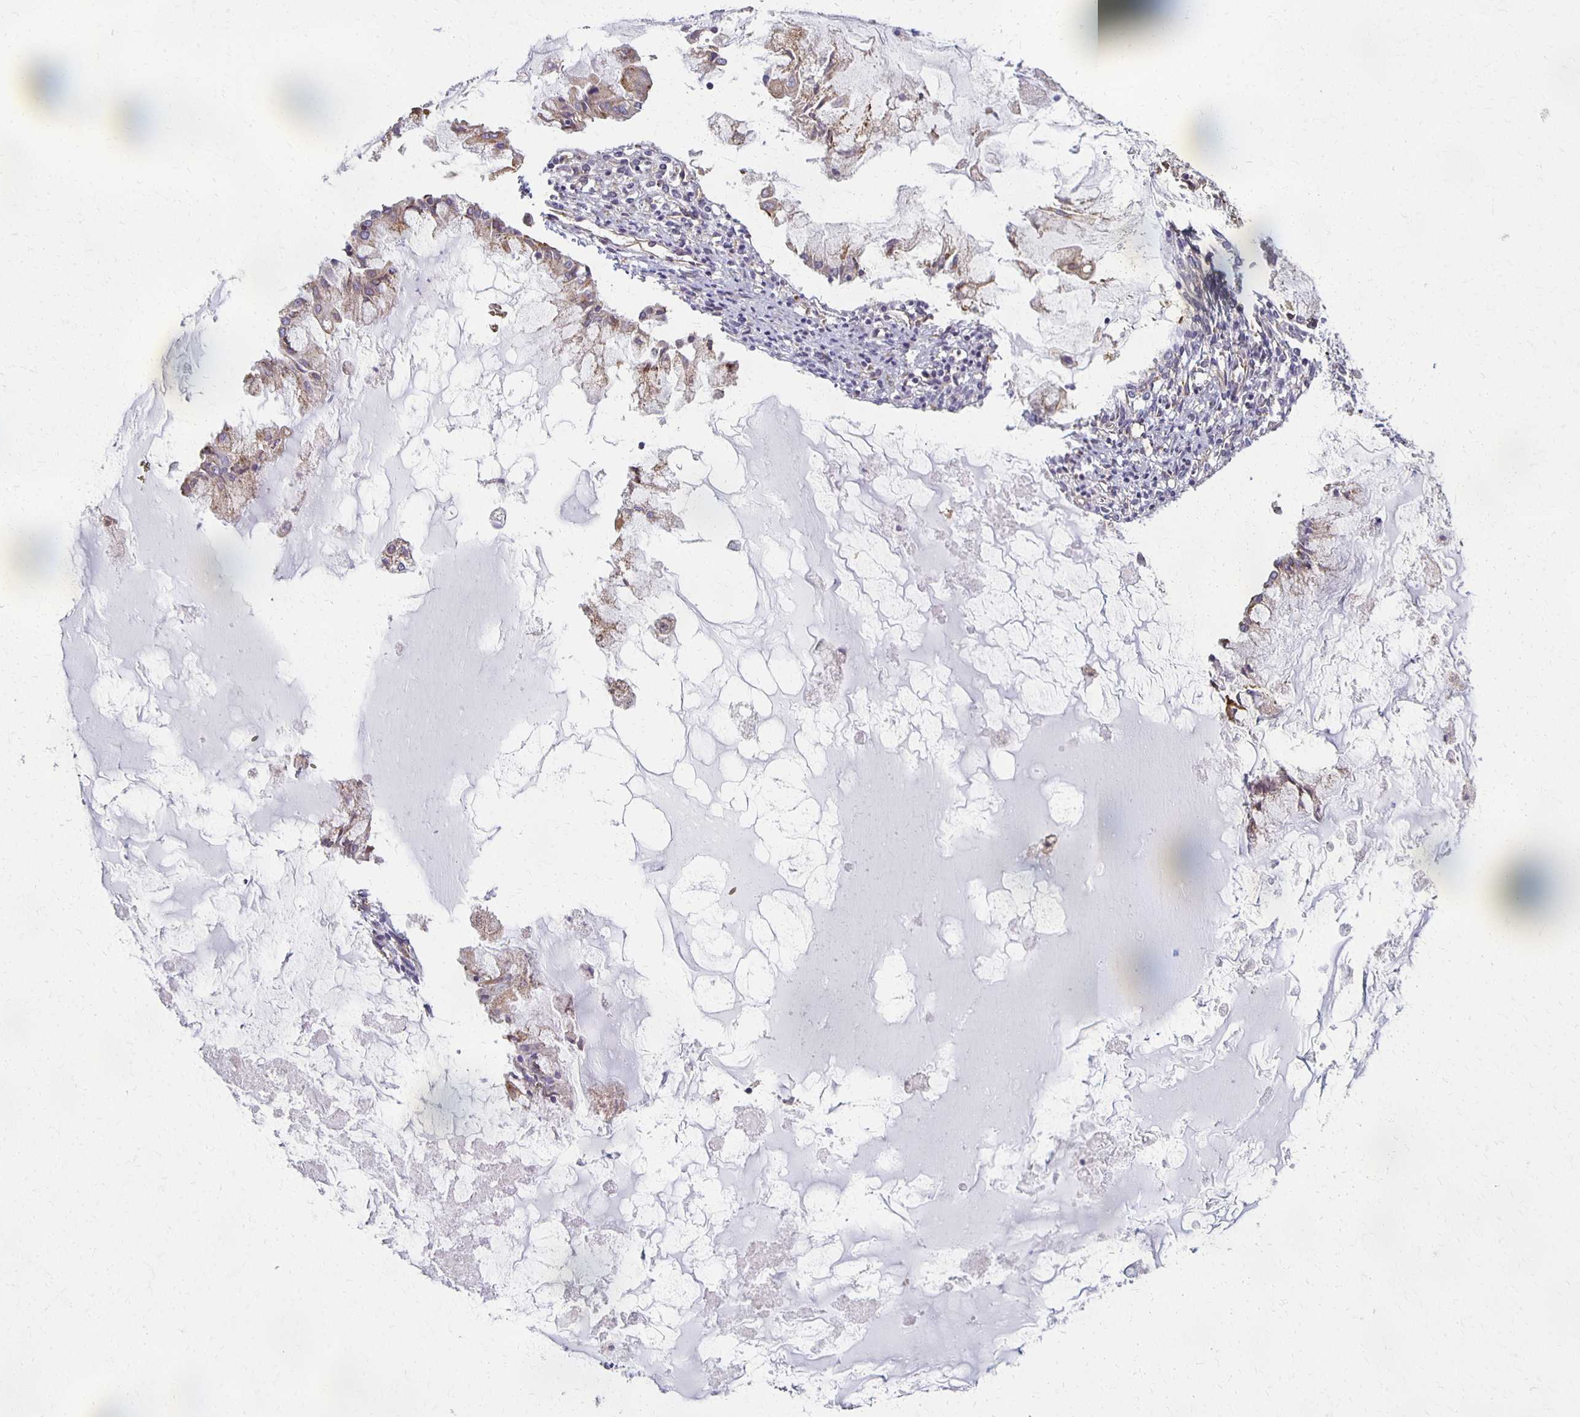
{"staining": {"intensity": "weak", "quantity": ">75%", "location": "cytoplasmic/membranous"}, "tissue": "ovarian cancer", "cell_type": "Tumor cells", "image_type": "cancer", "snomed": [{"axis": "morphology", "description": "Cystadenocarcinoma, mucinous, NOS"}, {"axis": "topography", "description": "Ovary"}], "caption": "Mucinous cystadenocarcinoma (ovarian) stained with a protein marker exhibits weak staining in tumor cells.", "gene": "GPX4", "patient": {"sex": "female", "age": 34}}